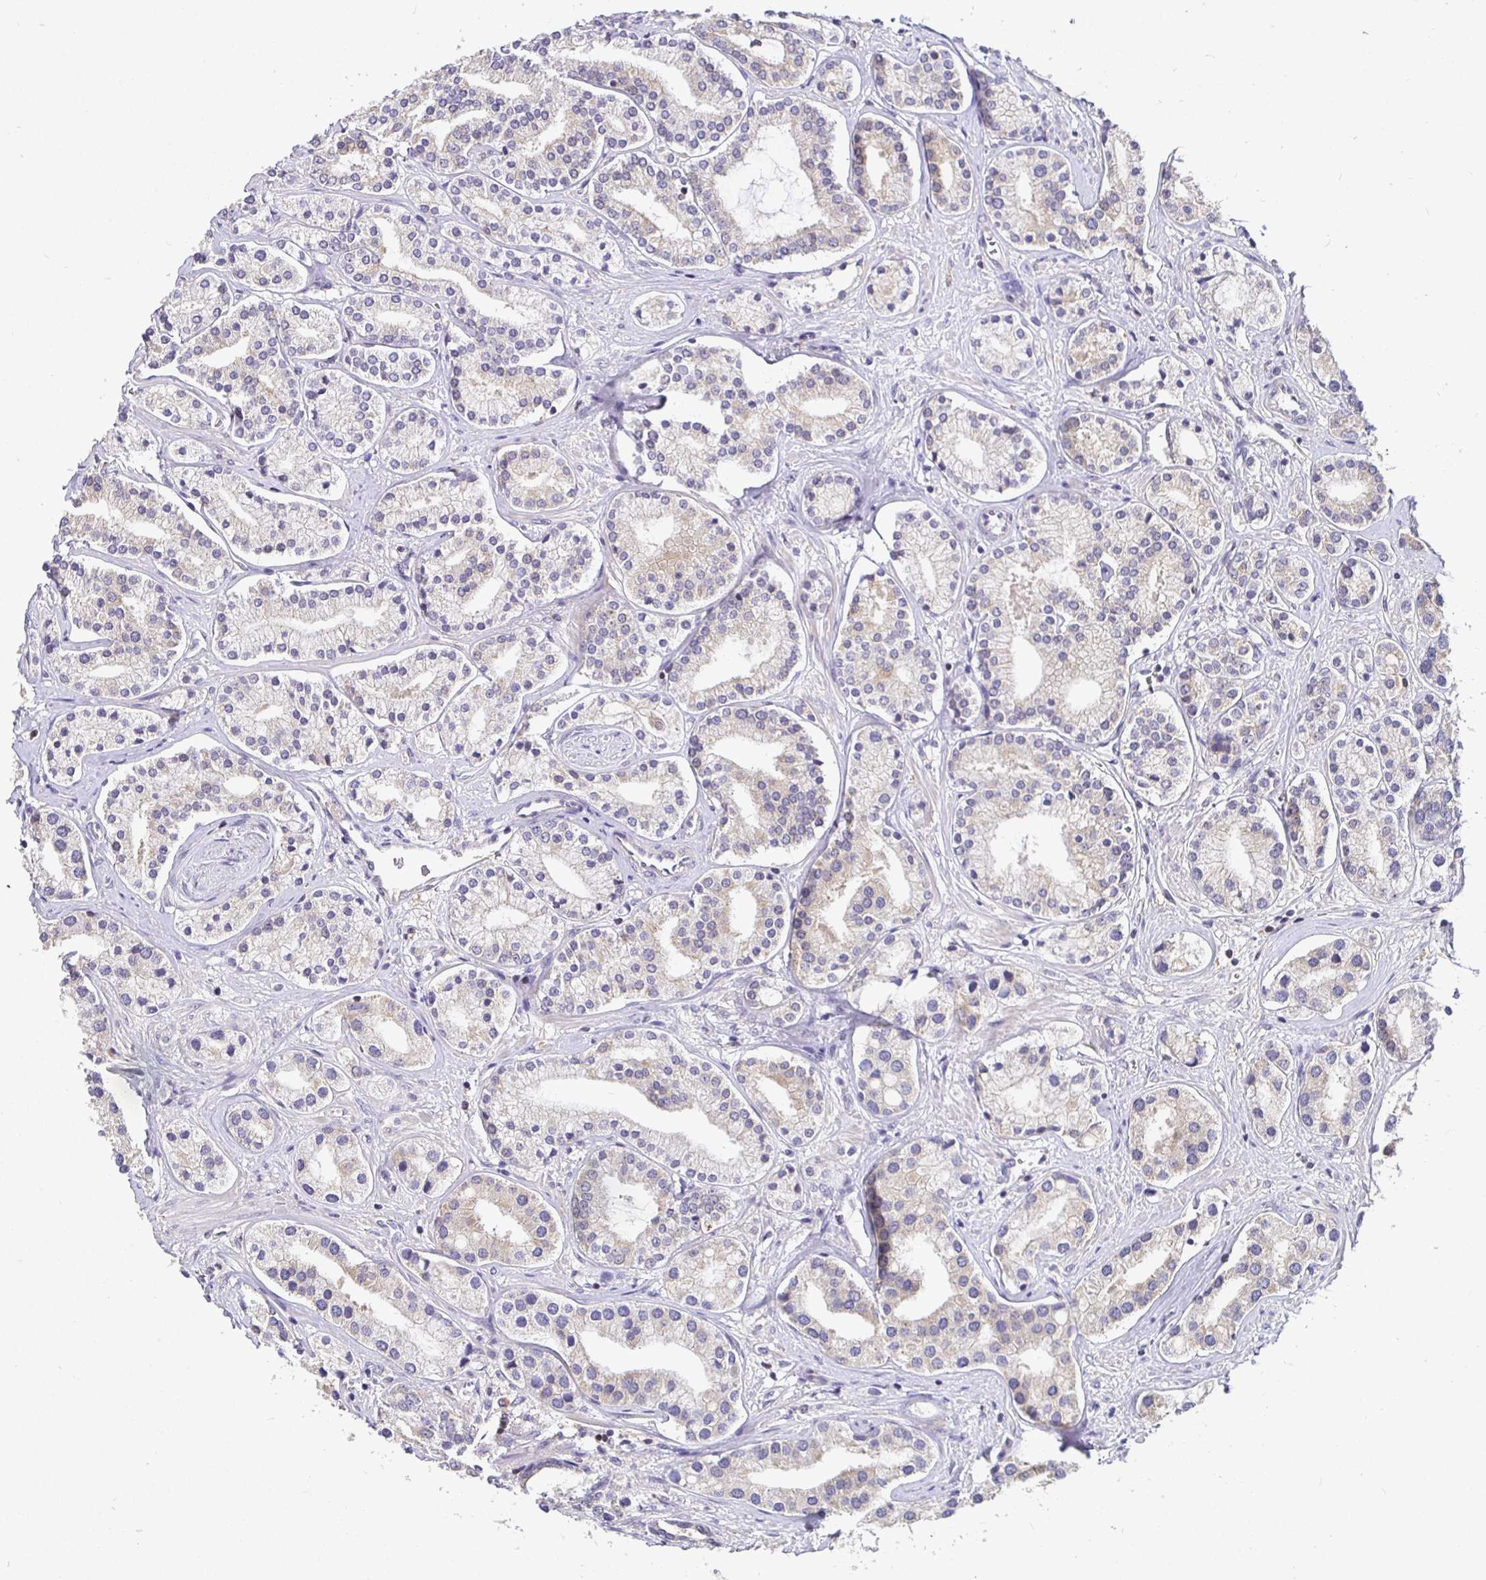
{"staining": {"intensity": "weak", "quantity": "25%-75%", "location": "cytoplasmic/membranous"}, "tissue": "prostate cancer", "cell_type": "Tumor cells", "image_type": "cancer", "snomed": [{"axis": "morphology", "description": "Adenocarcinoma, High grade"}, {"axis": "topography", "description": "Prostate"}], "caption": "Weak cytoplasmic/membranous expression for a protein is seen in approximately 25%-75% of tumor cells of prostate cancer using immunohistochemistry.", "gene": "SATB1", "patient": {"sex": "male", "age": 58}}